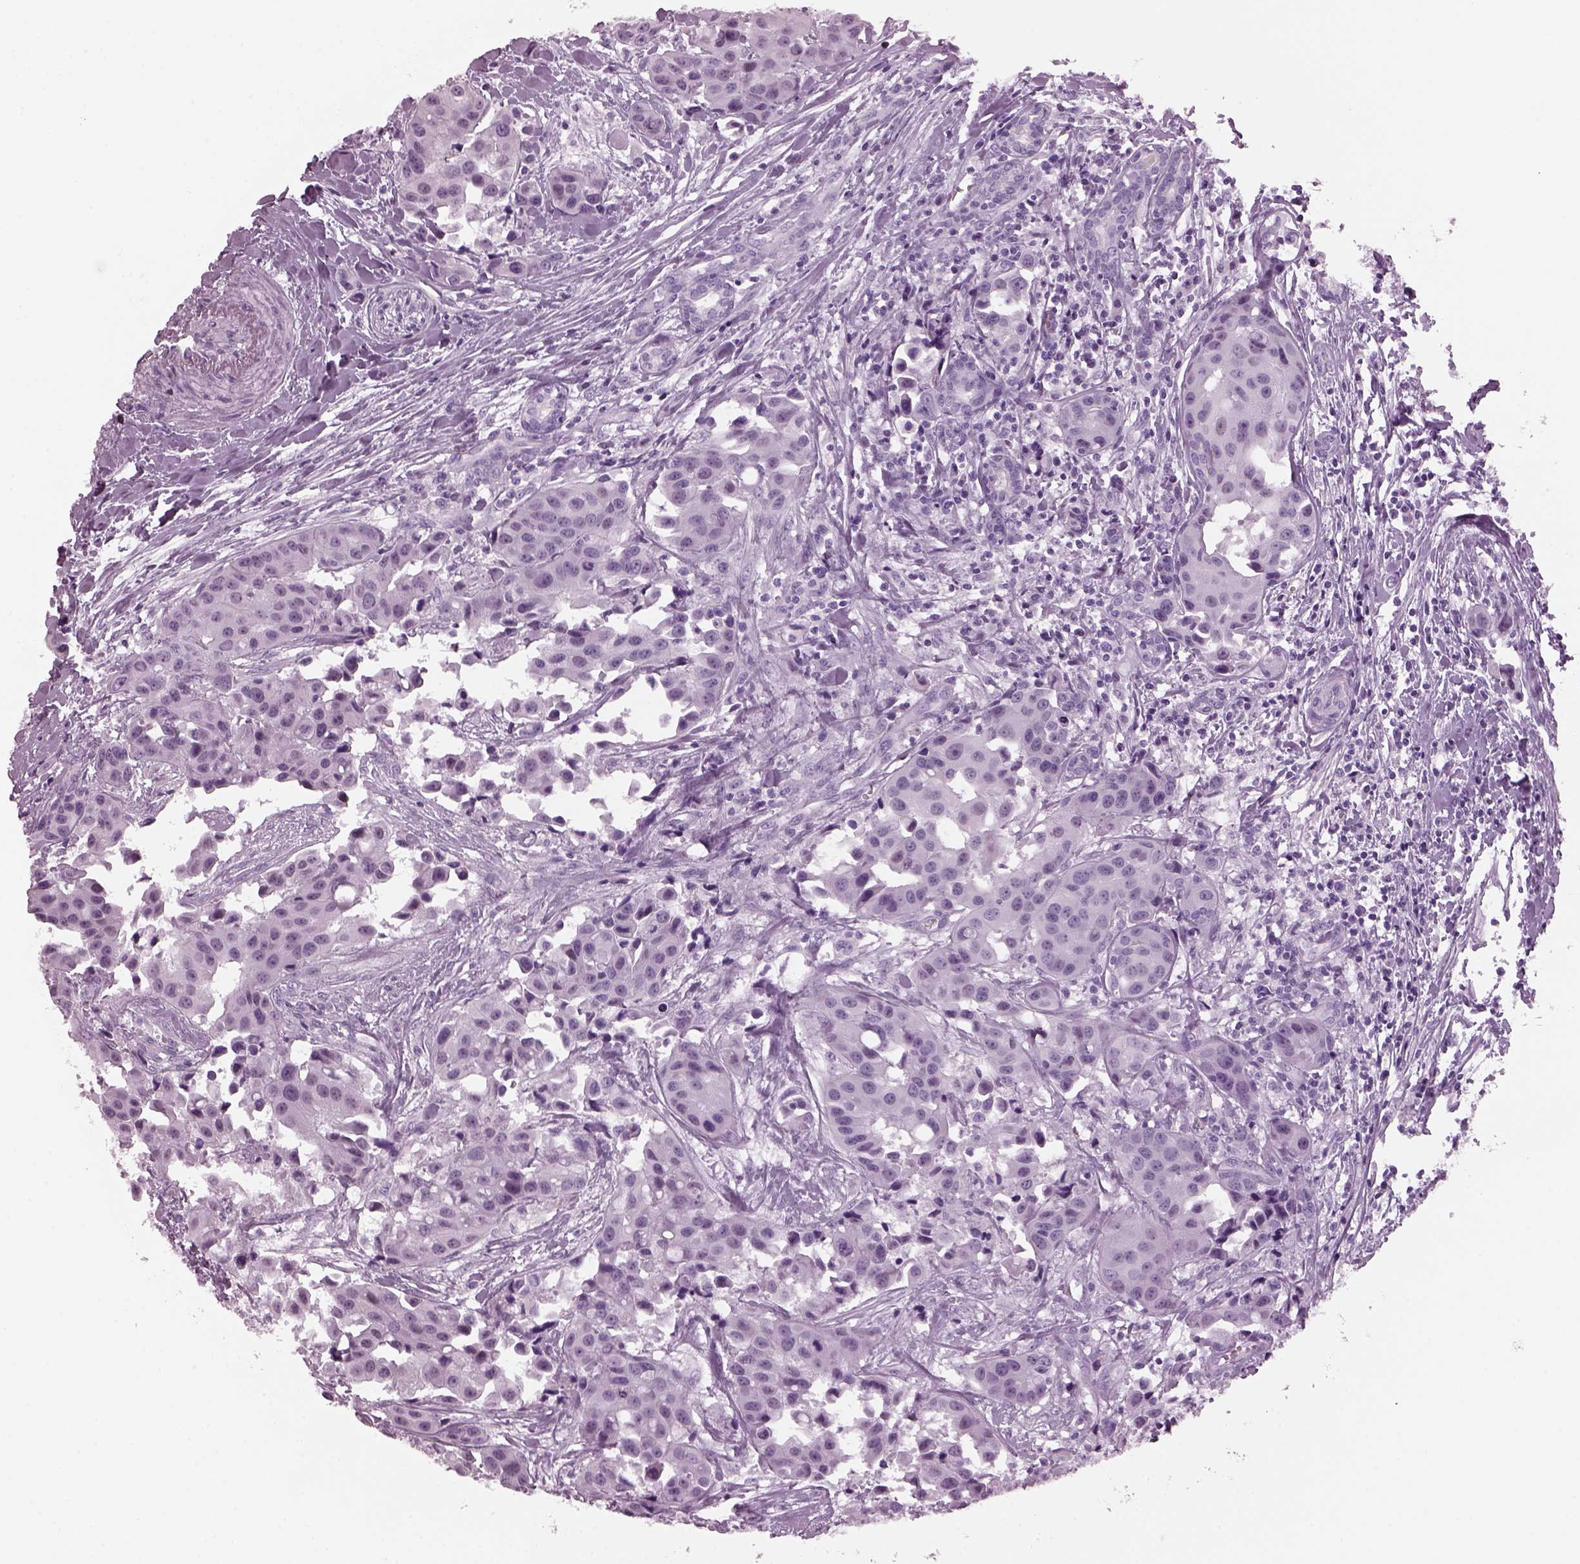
{"staining": {"intensity": "negative", "quantity": "none", "location": "none"}, "tissue": "head and neck cancer", "cell_type": "Tumor cells", "image_type": "cancer", "snomed": [{"axis": "morphology", "description": "Adenocarcinoma, NOS"}, {"axis": "topography", "description": "Head-Neck"}], "caption": "Tumor cells show no significant protein positivity in adenocarcinoma (head and neck). (DAB IHC with hematoxylin counter stain).", "gene": "KRTAP3-2", "patient": {"sex": "male", "age": 76}}